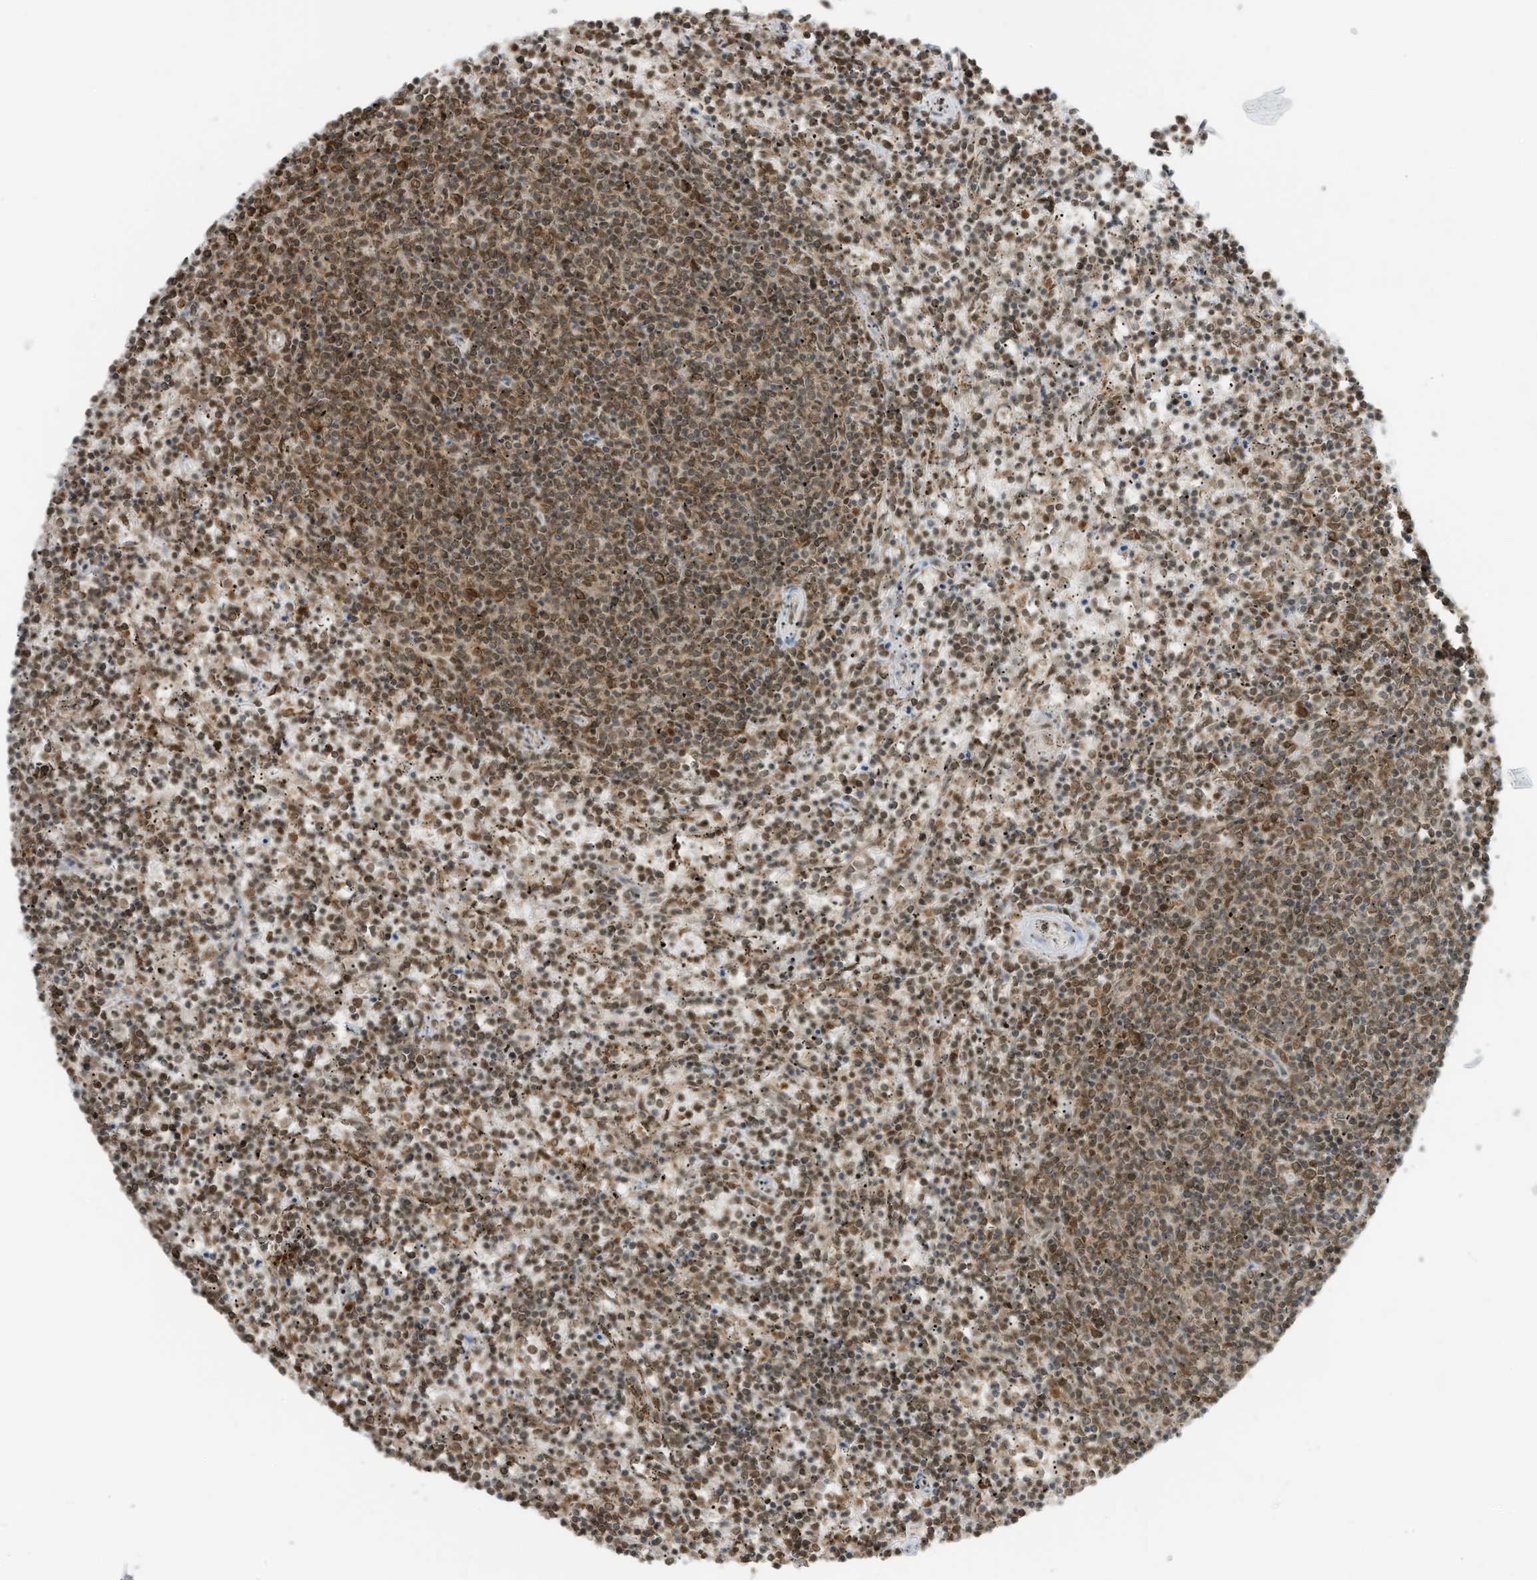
{"staining": {"intensity": "moderate", "quantity": ">75%", "location": "cytoplasmic/membranous,nuclear"}, "tissue": "lymphoma", "cell_type": "Tumor cells", "image_type": "cancer", "snomed": [{"axis": "morphology", "description": "Malignant lymphoma, non-Hodgkin's type, Low grade"}, {"axis": "topography", "description": "Spleen"}], "caption": "Protein expression analysis of lymphoma exhibits moderate cytoplasmic/membranous and nuclear positivity in approximately >75% of tumor cells. Using DAB (3,3'-diaminobenzidine) (brown) and hematoxylin (blue) stains, captured at high magnification using brightfield microscopy.", "gene": "KPNB1", "patient": {"sex": "female", "age": 50}}